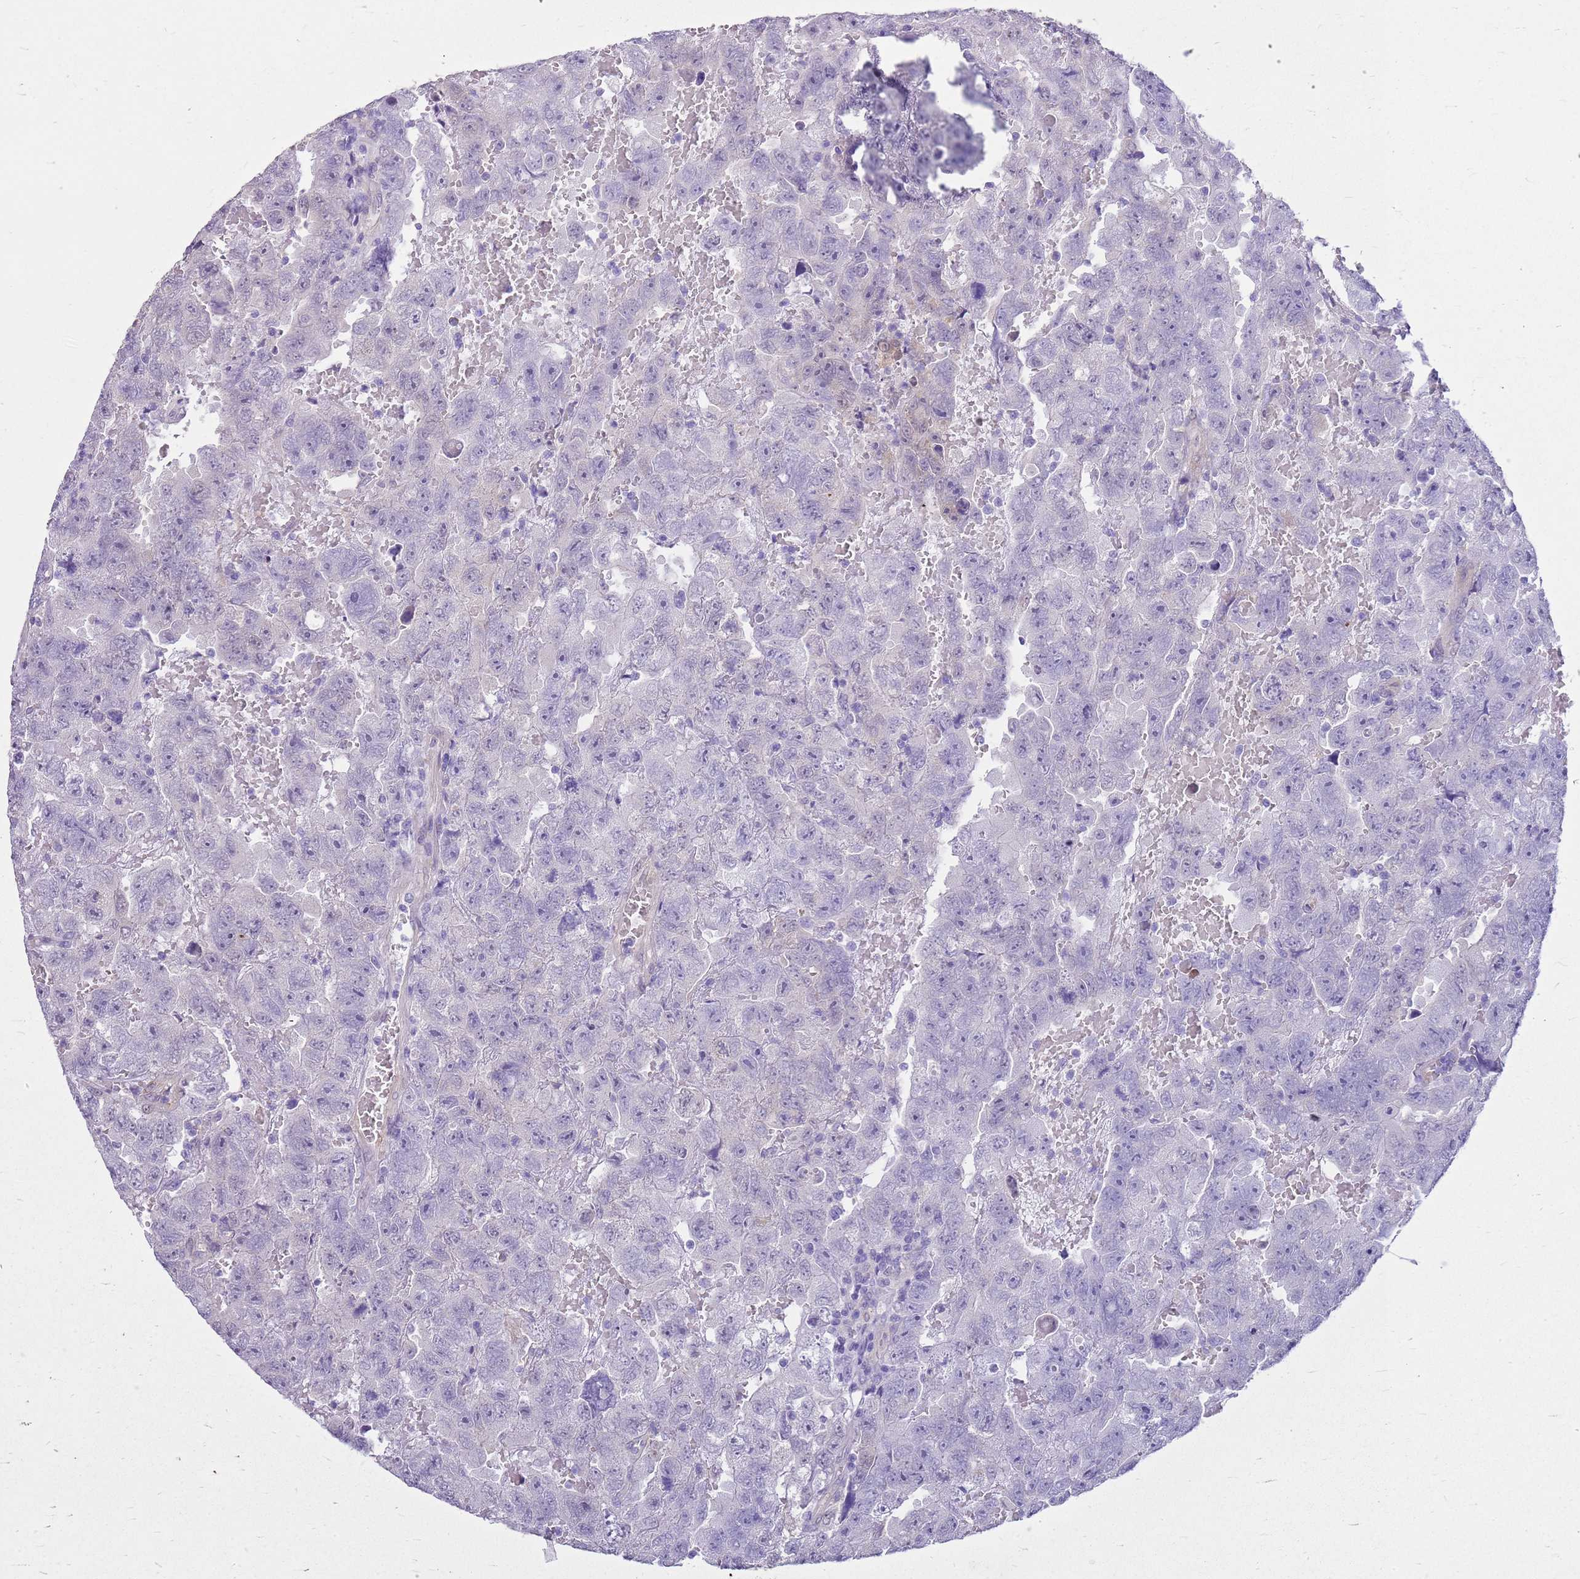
{"staining": {"intensity": "negative", "quantity": "none", "location": "none"}, "tissue": "testis cancer", "cell_type": "Tumor cells", "image_type": "cancer", "snomed": [{"axis": "morphology", "description": "Carcinoma, Embryonal, NOS"}, {"axis": "topography", "description": "Testis"}], "caption": "Immunohistochemistry (IHC) of testis cancer exhibits no positivity in tumor cells.", "gene": "HSPB1", "patient": {"sex": "male", "age": 45}}